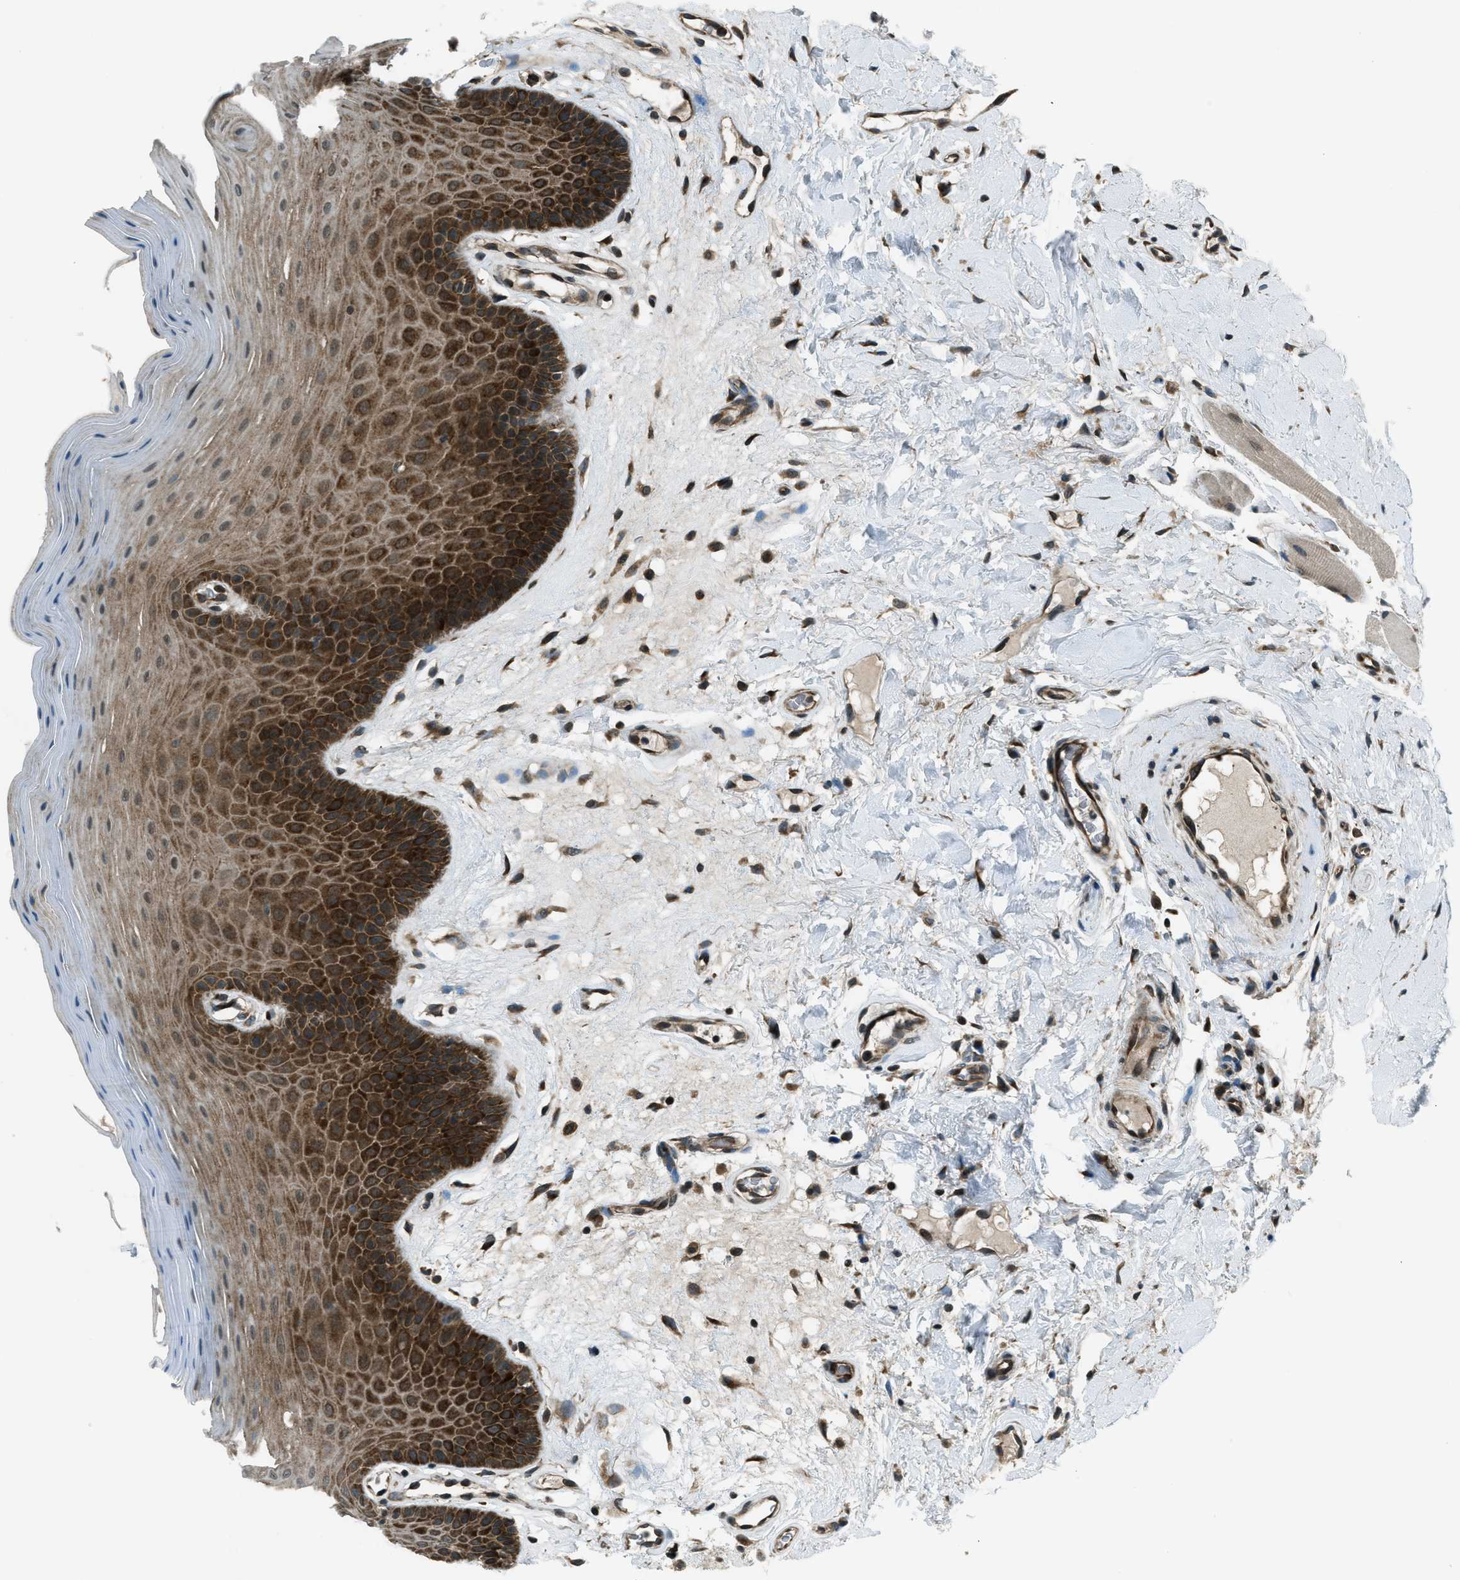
{"staining": {"intensity": "strong", "quantity": ">75%", "location": "cytoplasmic/membranous"}, "tissue": "oral mucosa", "cell_type": "Squamous epithelial cells", "image_type": "normal", "snomed": [{"axis": "morphology", "description": "Normal tissue, NOS"}, {"axis": "morphology", "description": "Squamous cell carcinoma, NOS"}, {"axis": "topography", "description": "Skeletal muscle"}, {"axis": "topography", "description": "Adipose tissue"}, {"axis": "topography", "description": "Vascular tissue"}, {"axis": "topography", "description": "Oral tissue"}, {"axis": "topography", "description": "Peripheral nerve tissue"}, {"axis": "topography", "description": "Head-Neck"}], "caption": "A photomicrograph of human oral mucosa stained for a protein shows strong cytoplasmic/membranous brown staining in squamous epithelial cells. (Brightfield microscopy of DAB IHC at high magnification).", "gene": "ASAP2", "patient": {"sex": "male", "age": 71}}